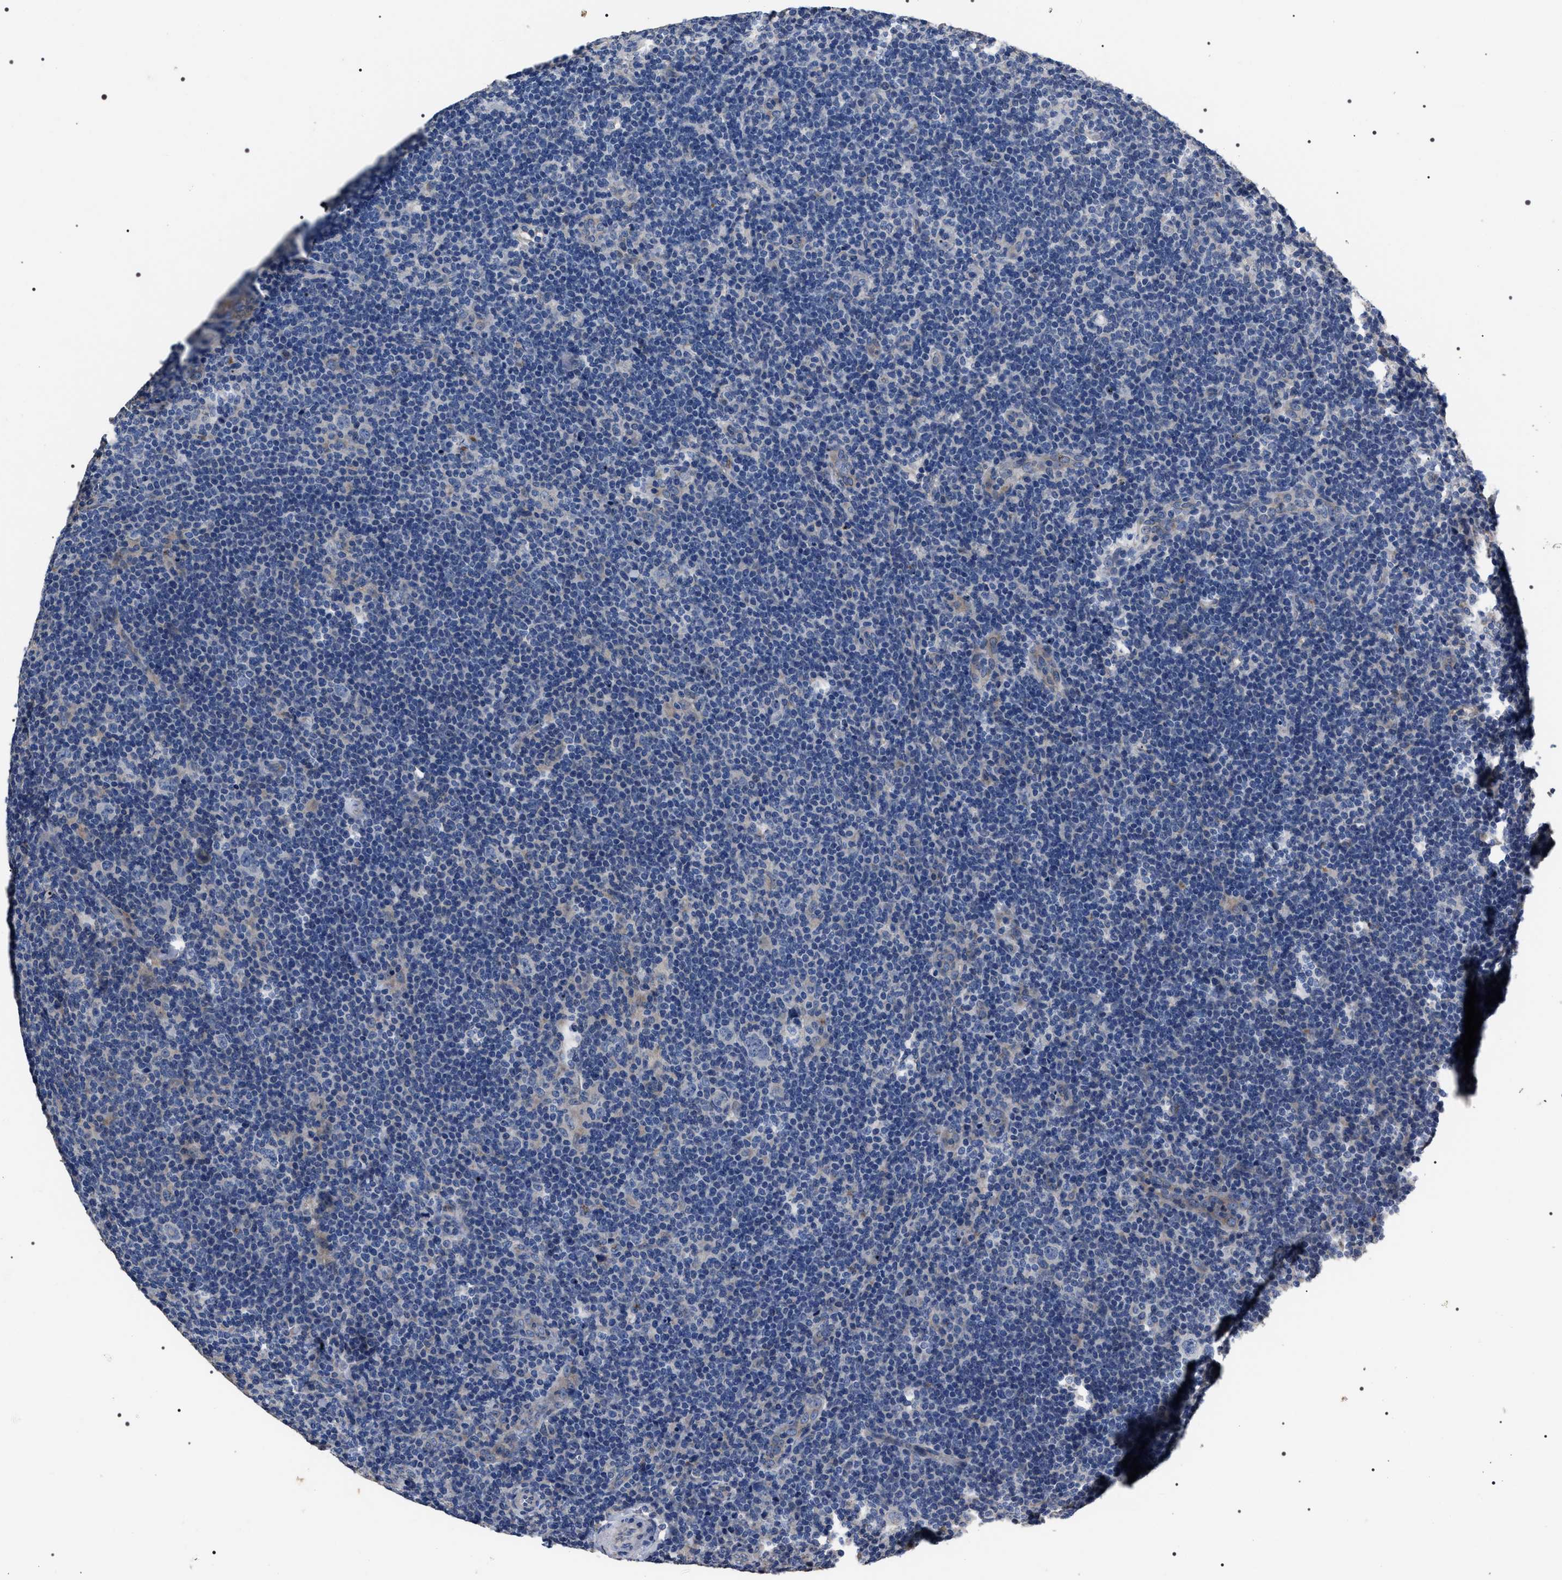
{"staining": {"intensity": "negative", "quantity": "none", "location": "none"}, "tissue": "lymphoma", "cell_type": "Tumor cells", "image_type": "cancer", "snomed": [{"axis": "morphology", "description": "Hodgkin's disease, NOS"}, {"axis": "topography", "description": "Lymph node"}], "caption": "DAB (3,3'-diaminobenzidine) immunohistochemical staining of human lymphoma reveals no significant expression in tumor cells. (Brightfield microscopy of DAB IHC at high magnification).", "gene": "TRIM54", "patient": {"sex": "female", "age": 57}}